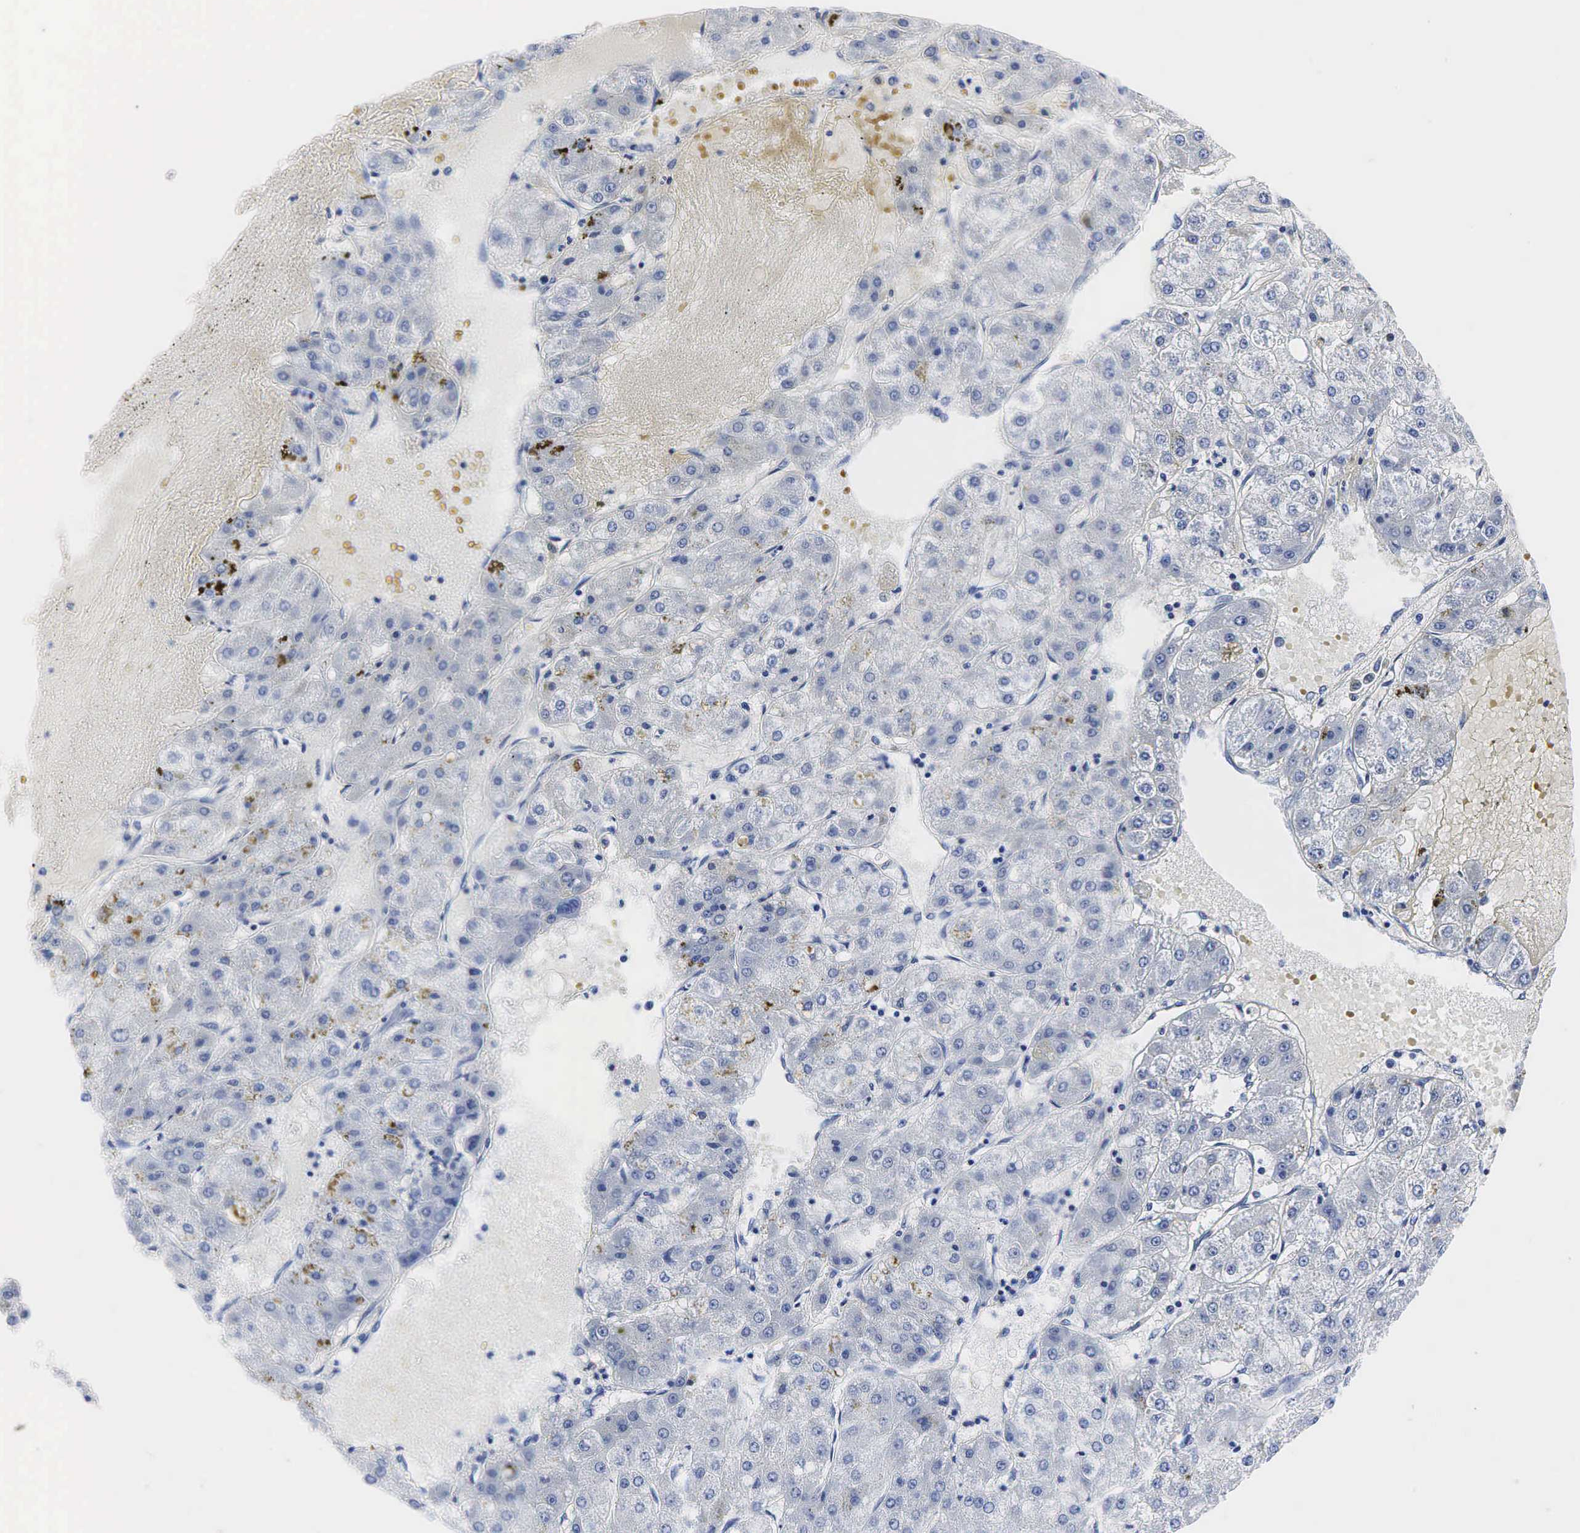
{"staining": {"intensity": "negative", "quantity": "none", "location": "none"}, "tissue": "liver cancer", "cell_type": "Tumor cells", "image_type": "cancer", "snomed": [{"axis": "morphology", "description": "Carcinoma, Hepatocellular, NOS"}, {"axis": "topography", "description": "Liver"}], "caption": "The immunohistochemistry photomicrograph has no significant expression in tumor cells of liver cancer (hepatocellular carcinoma) tissue.", "gene": "TG", "patient": {"sex": "female", "age": 52}}